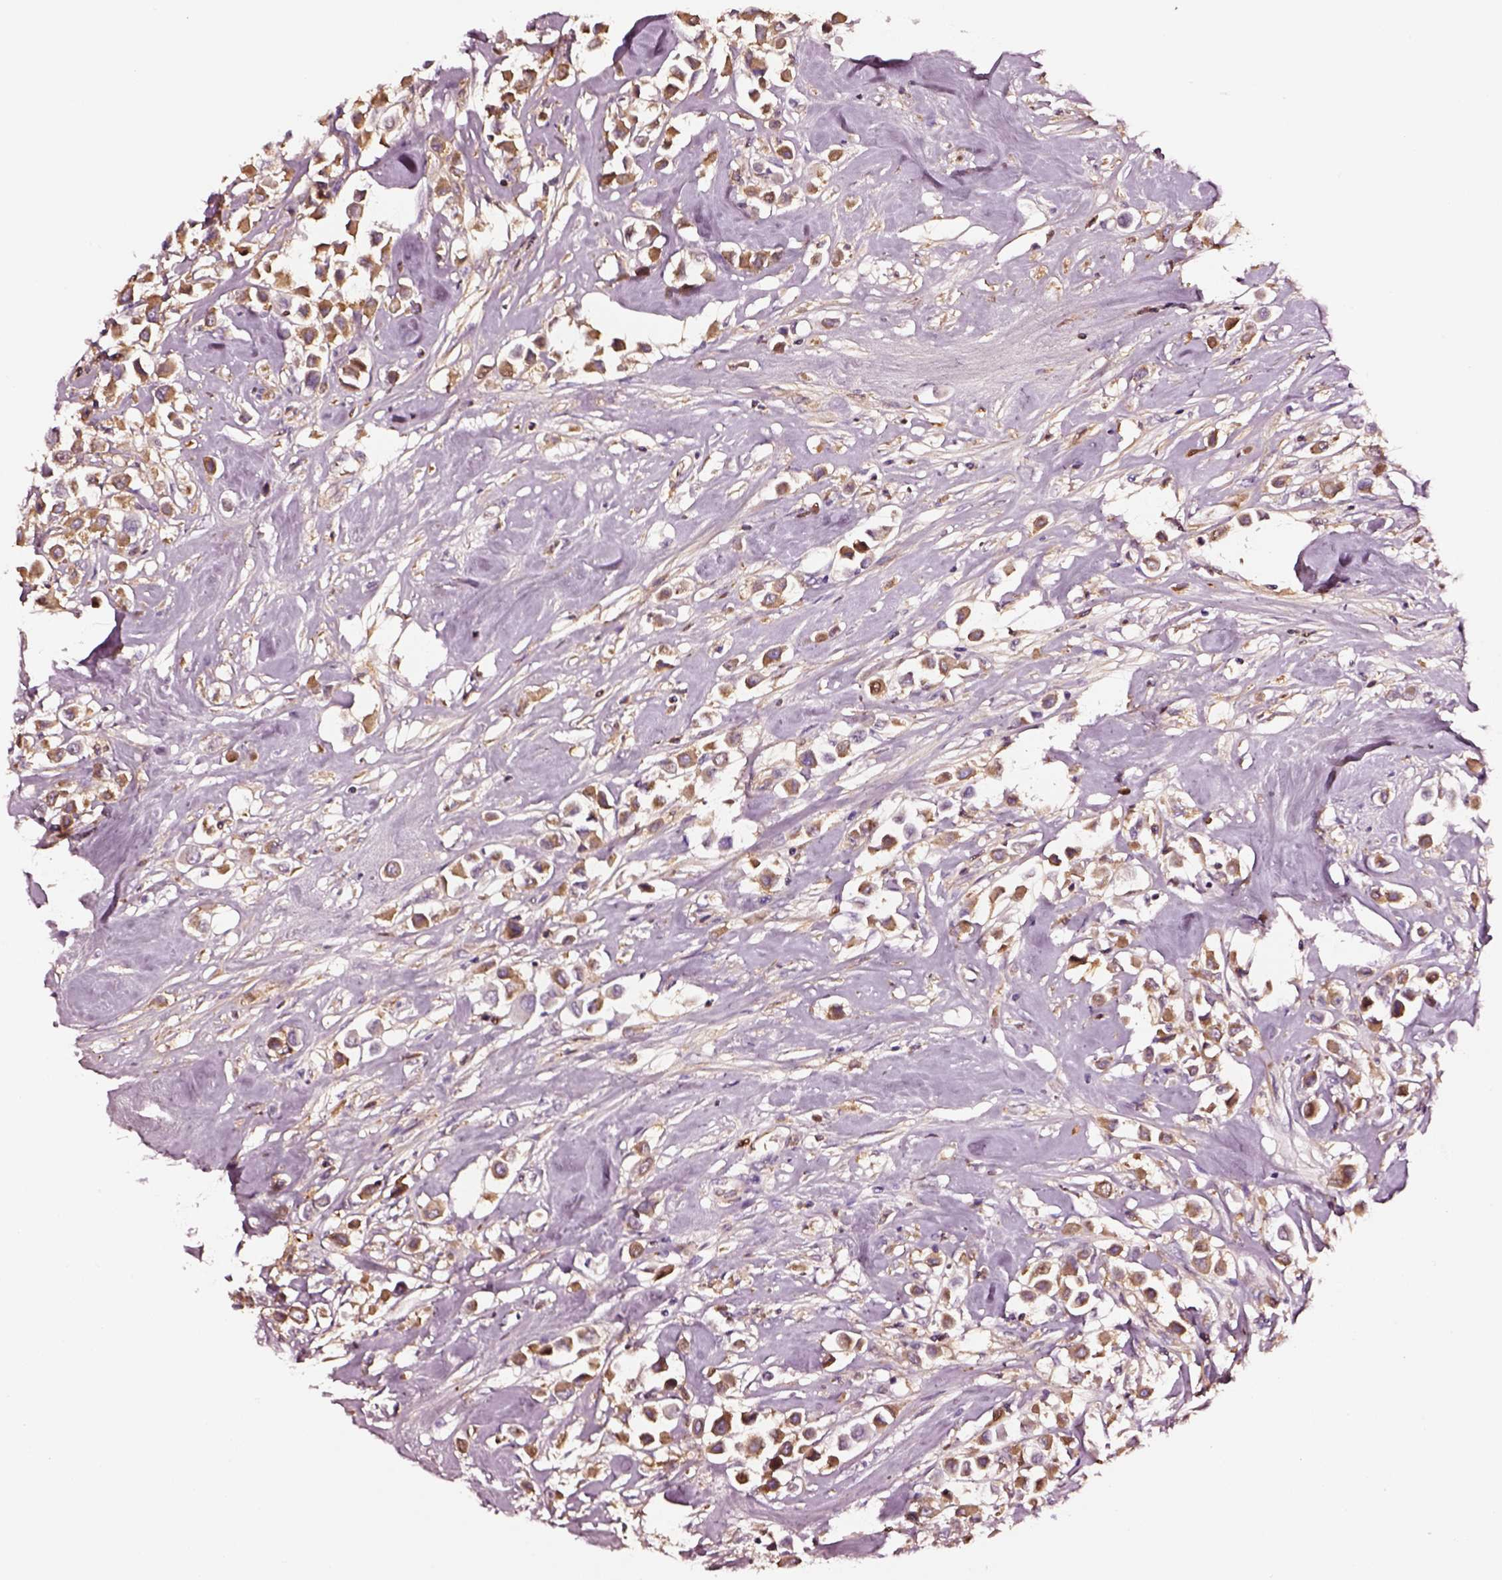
{"staining": {"intensity": "moderate", "quantity": ">75%", "location": "cytoplasmic/membranous"}, "tissue": "breast cancer", "cell_type": "Tumor cells", "image_type": "cancer", "snomed": [{"axis": "morphology", "description": "Duct carcinoma"}, {"axis": "topography", "description": "Breast"}], "caption": "Immunohistochemistry of human breast cancer (invasive ductal carcinoma) shows medium levels of moderate cytoplasmic/membranous staining in about >75% of tumor cells.", "gene": "TF", "patient": {"sex": "female", "age": 61}}